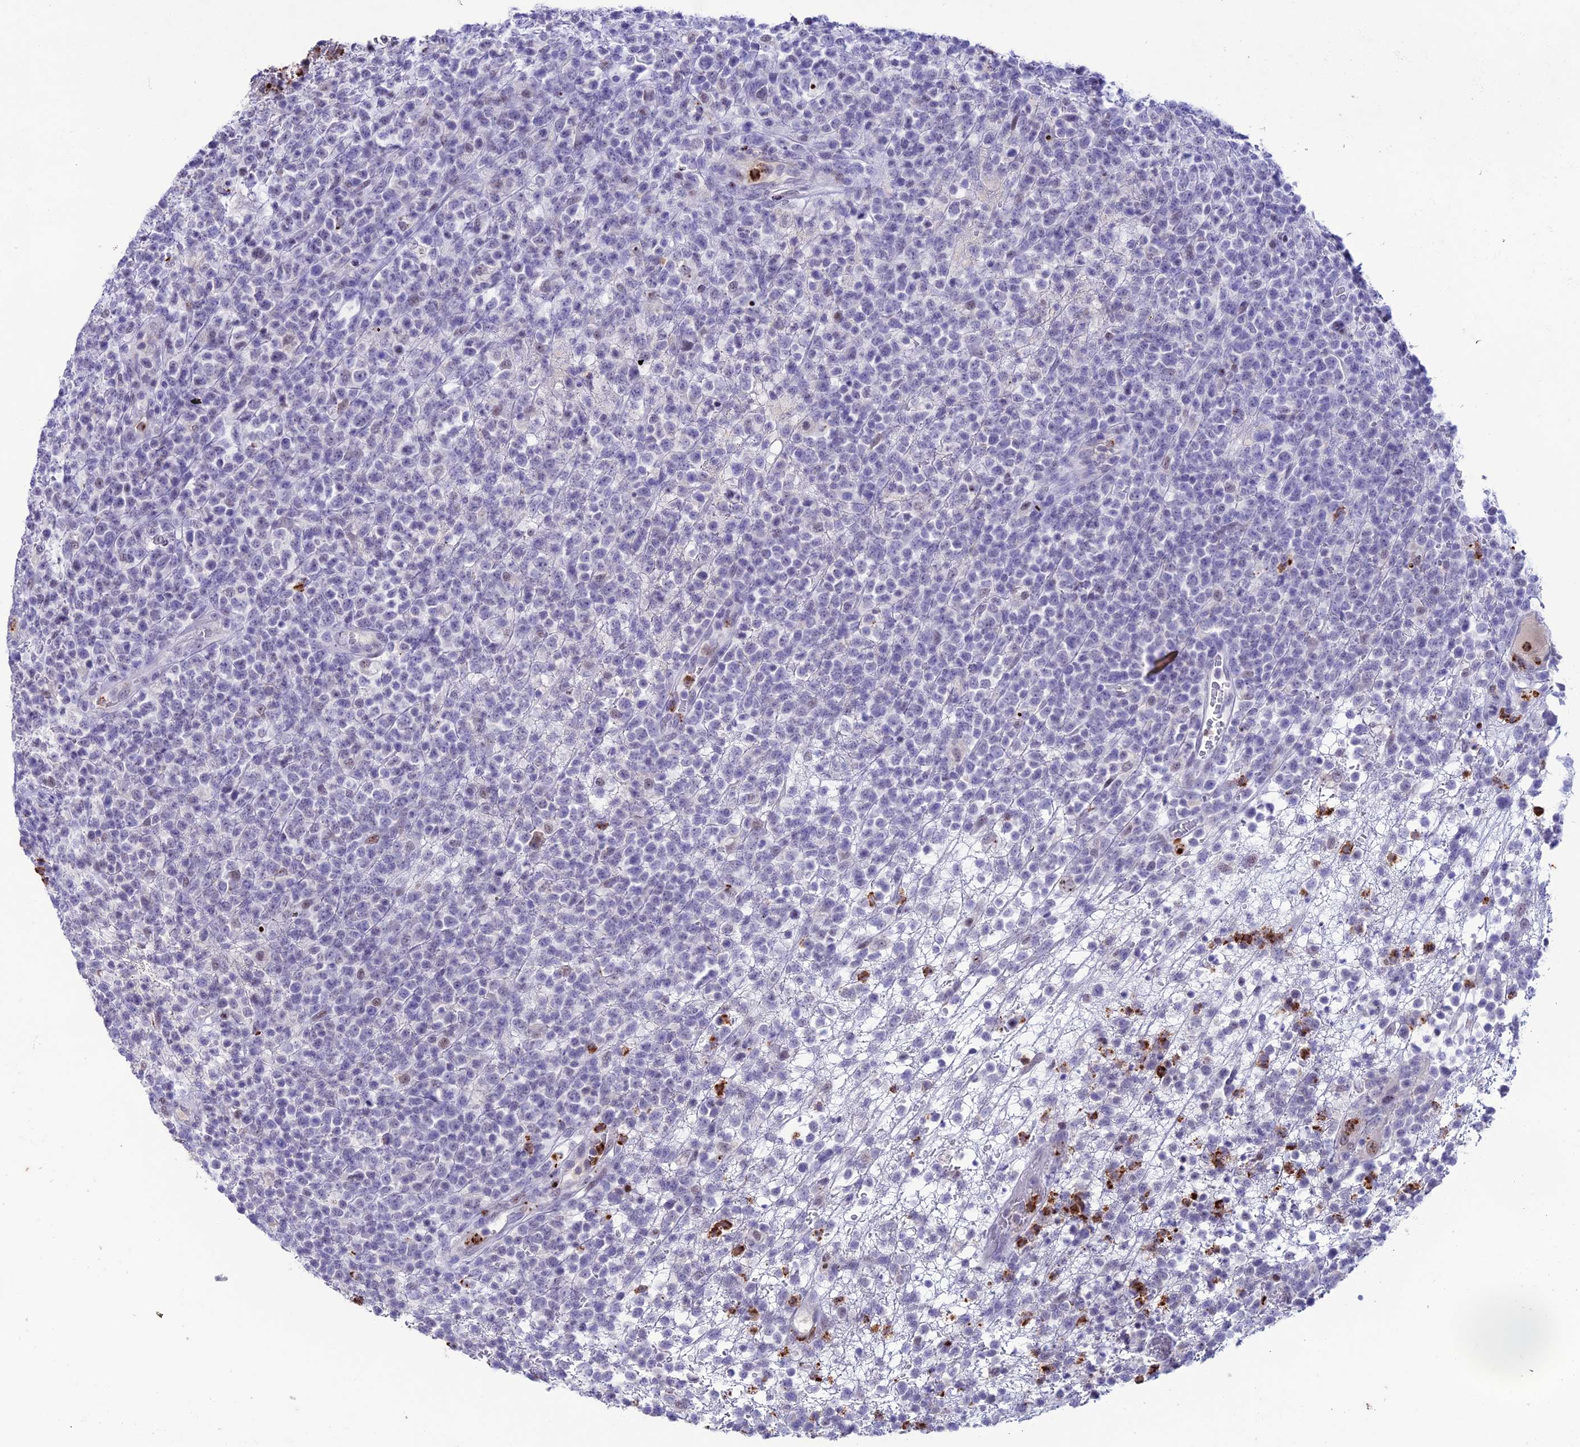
{"staining": {"intensity": "weak", "quantity": "<25%", "location": "nuclear"}, "tissue": "lymphoma", "cell_type": "Tumor cells", "image_type": "cancer", "snomed": [{"axis": "morphology", "description": "Malignant lymphoma, non-Hodgkin's type, High grade"}, {"axis": "topography", "description": "Colon"}], "caption": "Immunohistochemistry (IHC) histopathology image of lymphoma stained for a protein (brown), which exhibits no expression in tumor cells.", "gene": "MFSD2B", "patient": {"sex": "female", "age": 53}}